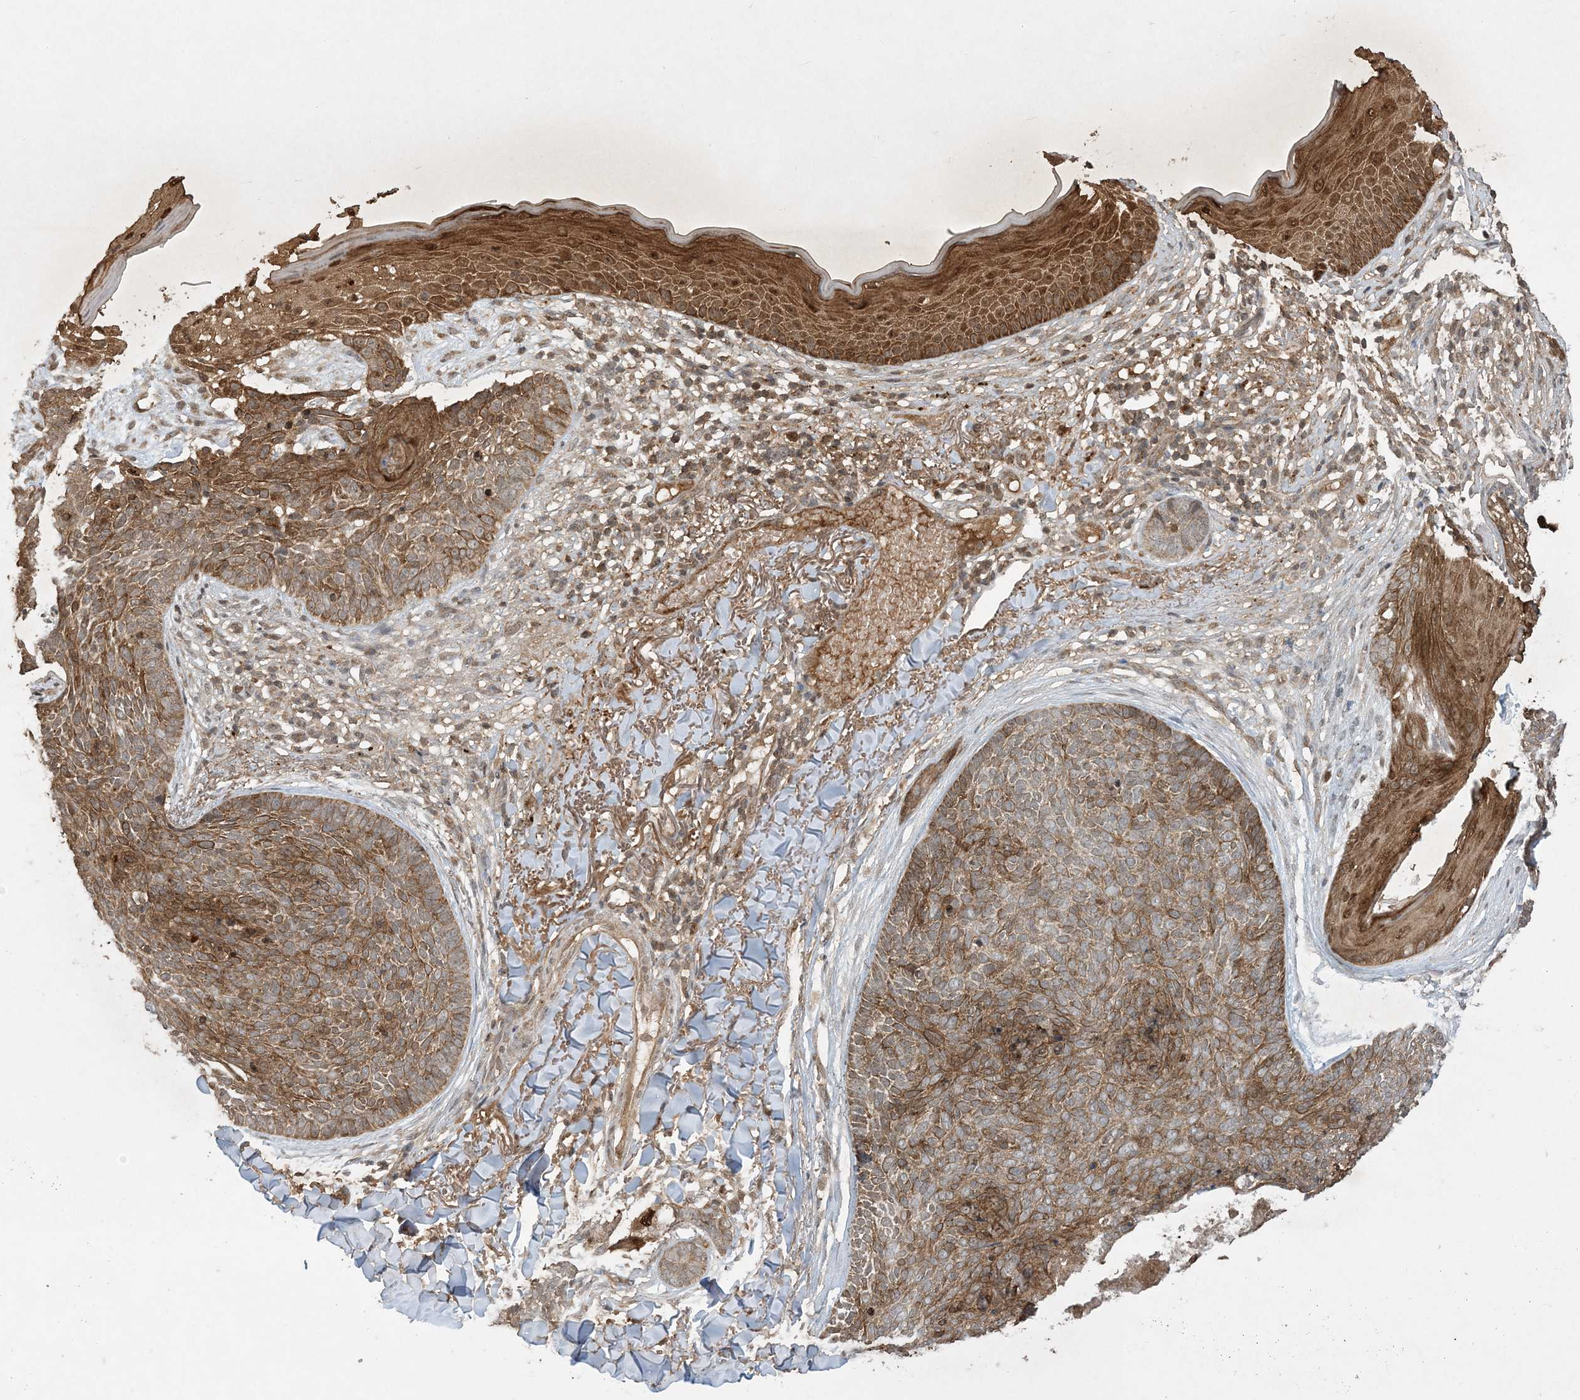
{"staining": {"intensity": "moderate", "quantity": ">75%", "location": "cytoplasmic/membranous"}, "tissue": "skin cancer", "cell_type": "Tumor cells", "image_type": "cancer", "snomed": [{"axis": "morphology", "description": "Basal cell carcinoma"}, {"axis": "topography", "description": "Skin"}], "caption": "Protein analysis of basal cell carcinoma (skin) tissue exhibits moderate cytoplasmic/membranous staining in about >75% of tumor cells. The protein is shown in brown color, while the nuclei are stained blue.", "gene": "EFCAB8", "patient": {"sex": "female", "age": 70}}